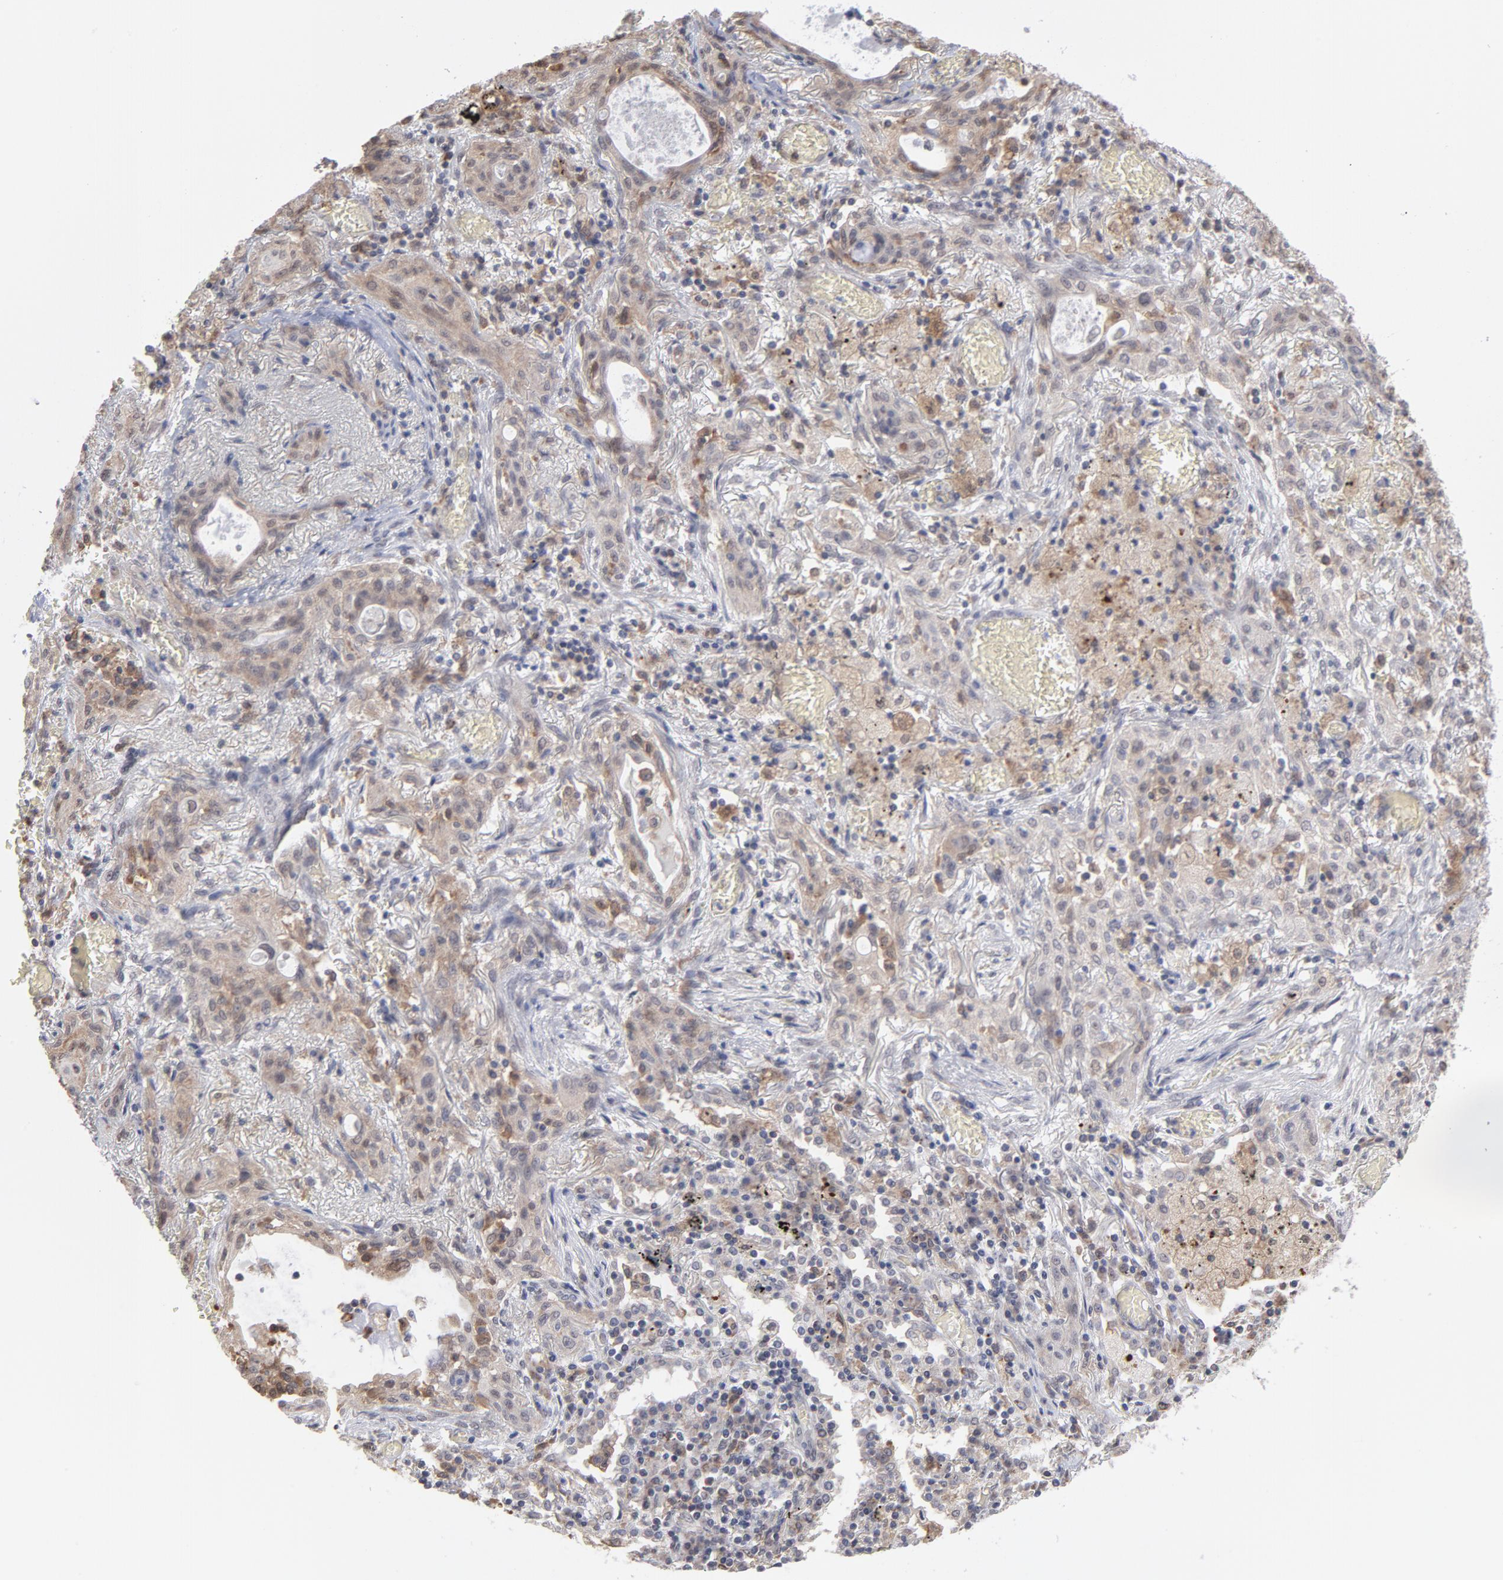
{"staining": {"intensity": "negative", "quantity": "none", "location": "none"}, "tissue": "lung cancer", "cell_type": "Tumor cells", "image_type": "cancer", "snomed": [{"axis": "morphology", "description": "Squamous cell carcinoma, NOS"}, {"axis": "topography", "description": "Lung"}], "caption": "Lung cancer (squamous cell carcinoma) was stained to show a protein in brown. There is no significant staining in tumor cells.", "gene": "OAS1", "patient": {"sex": "female", "age": 47}}